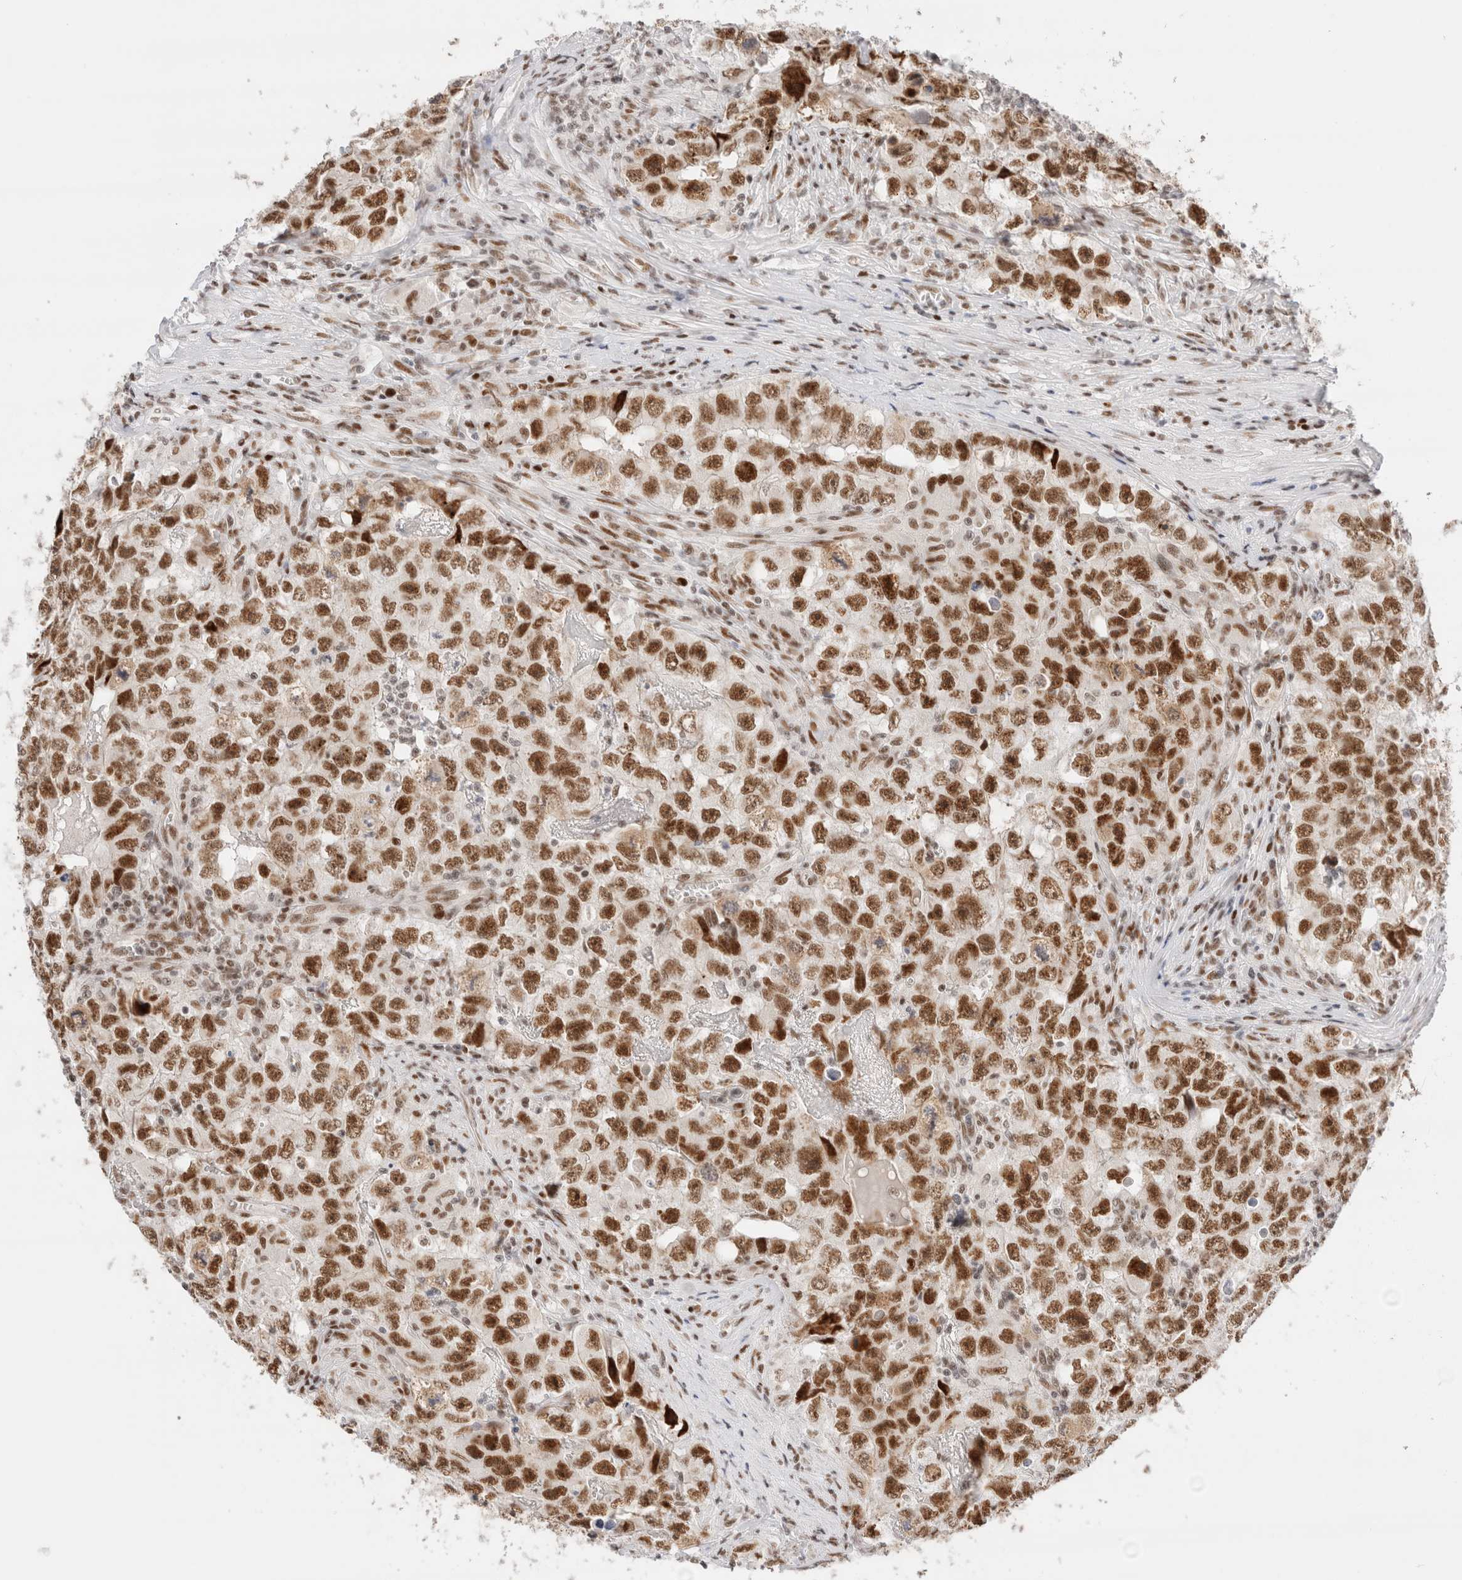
{"staining": {"intensity": "strong", "quantity": ">75%", "location": "nuclear"}, "tissue": "testis cancer", "cell_type": "Tumor cells", "image_type": "cancer", "snomed": [{"axis": "morphology", "description": "Seminoma, NOS"}, {"axis": "morphology", "description": "Carcinoma, Embryonal, NOS"}, {"axis": "topography", "description": "Testis"}], "caption": "The image reveals a brown stain indicating the presence of a protein in the nuclear of tumor cells in testis cancer.", "gene": "ZNF282", "patient": {"sex": "male", "age": 43}}